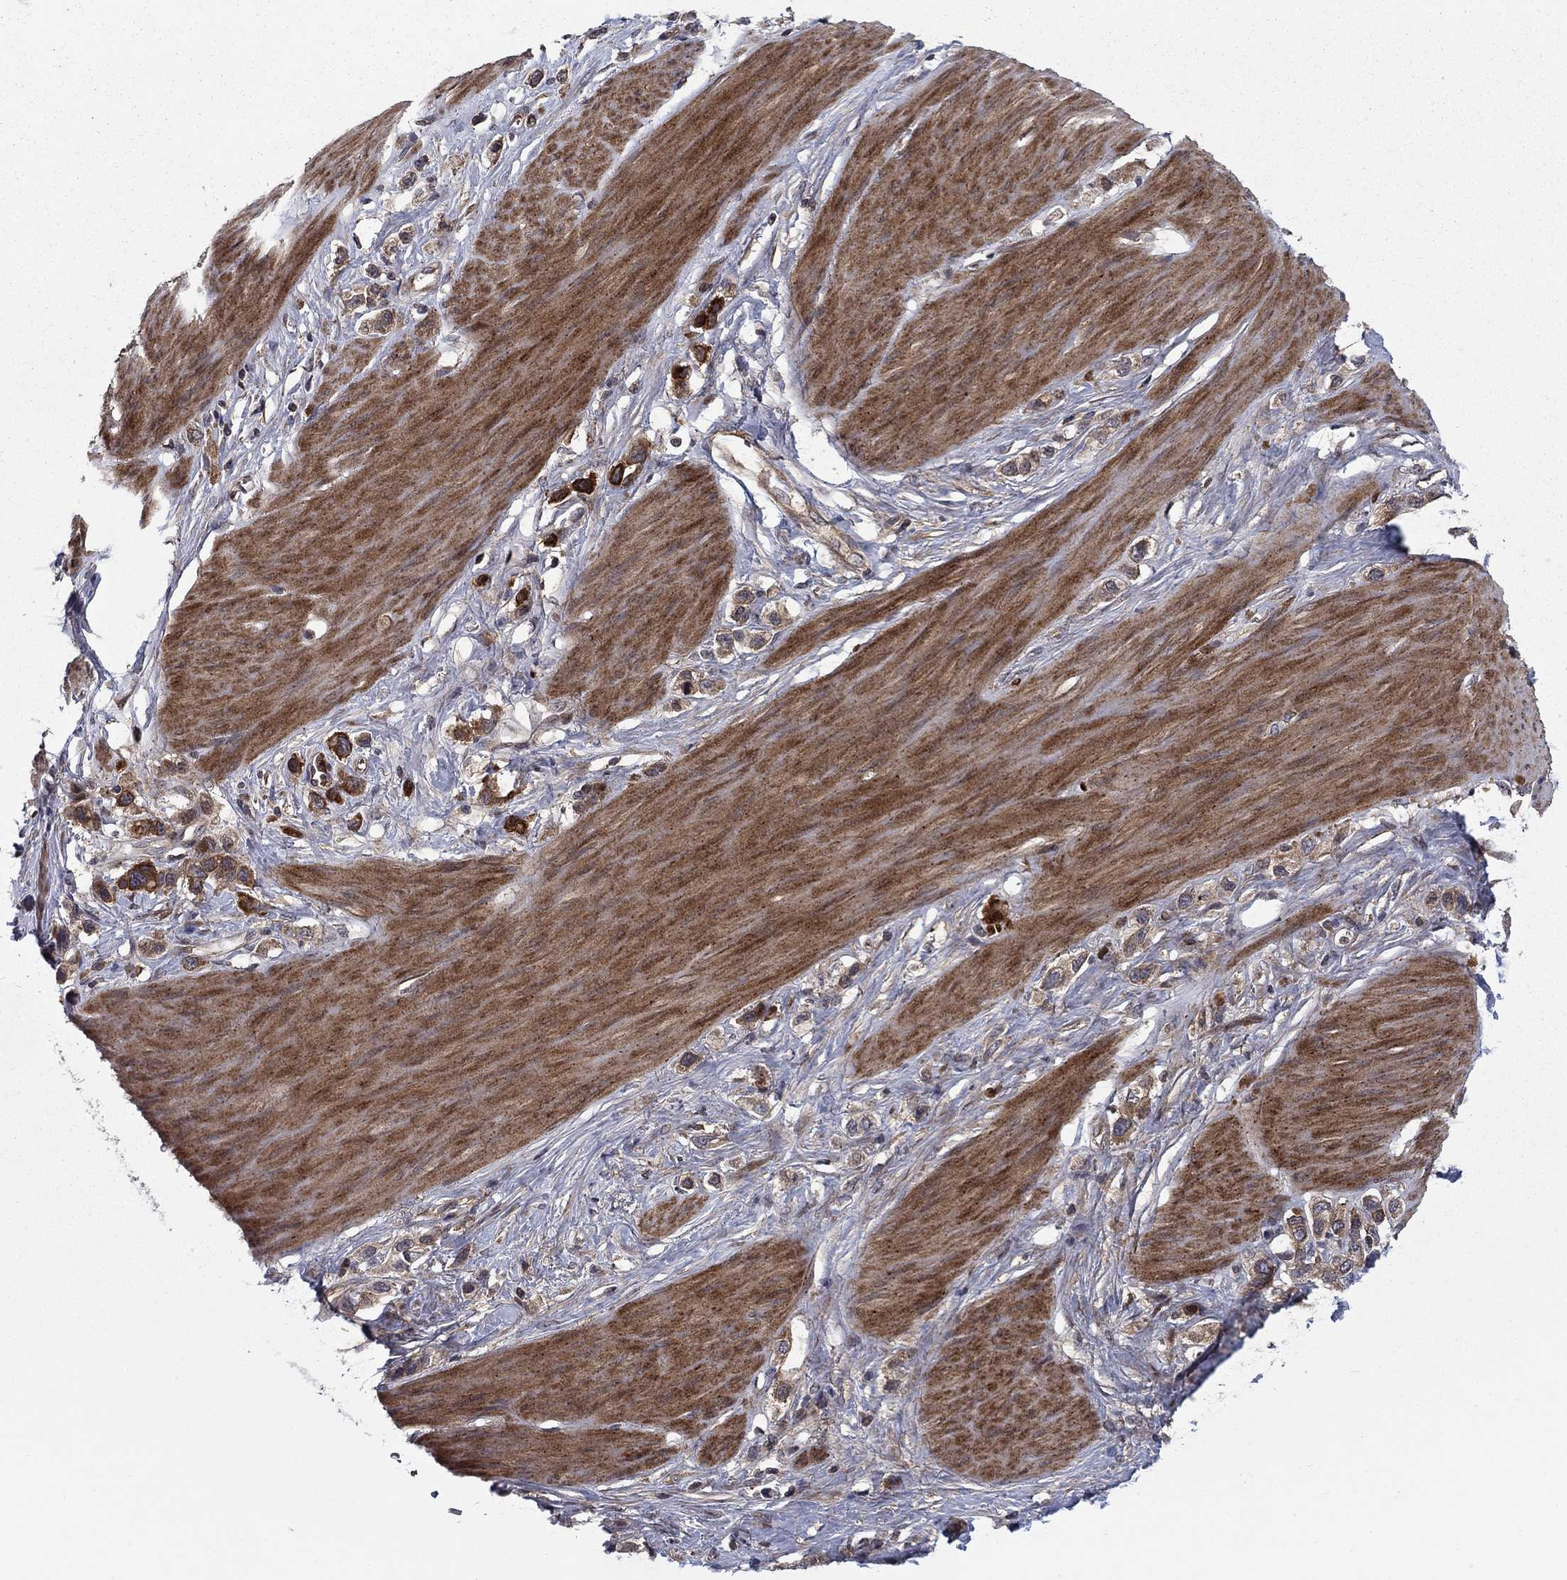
{"staining": {"intensity": "strong", "quantity": "<25%", "location": "cytoplasmic/membranous"}, "tissue": "stomach cancer", "cell_type": "Tumor cells", "image_type": "cancer", "snomed": [{"axis": "morphology", "description": "Normal tissue, NOS"}, {"axis": "morphology", "description": "Adenocarcinoma, NOS"}, {"axis": "morphology", "description": "Adenocarcinoma, High grade"}, {"axis": "topography", "description": "Stomach, upper"}, {"axis": "topography", "description": "Stomach"}], "caption": "Stomach cancer stained with a protein marker displays strong staining in tumor cells.", "gene": "HDAC4", "patient": {"sex": "female", "age": 65}}